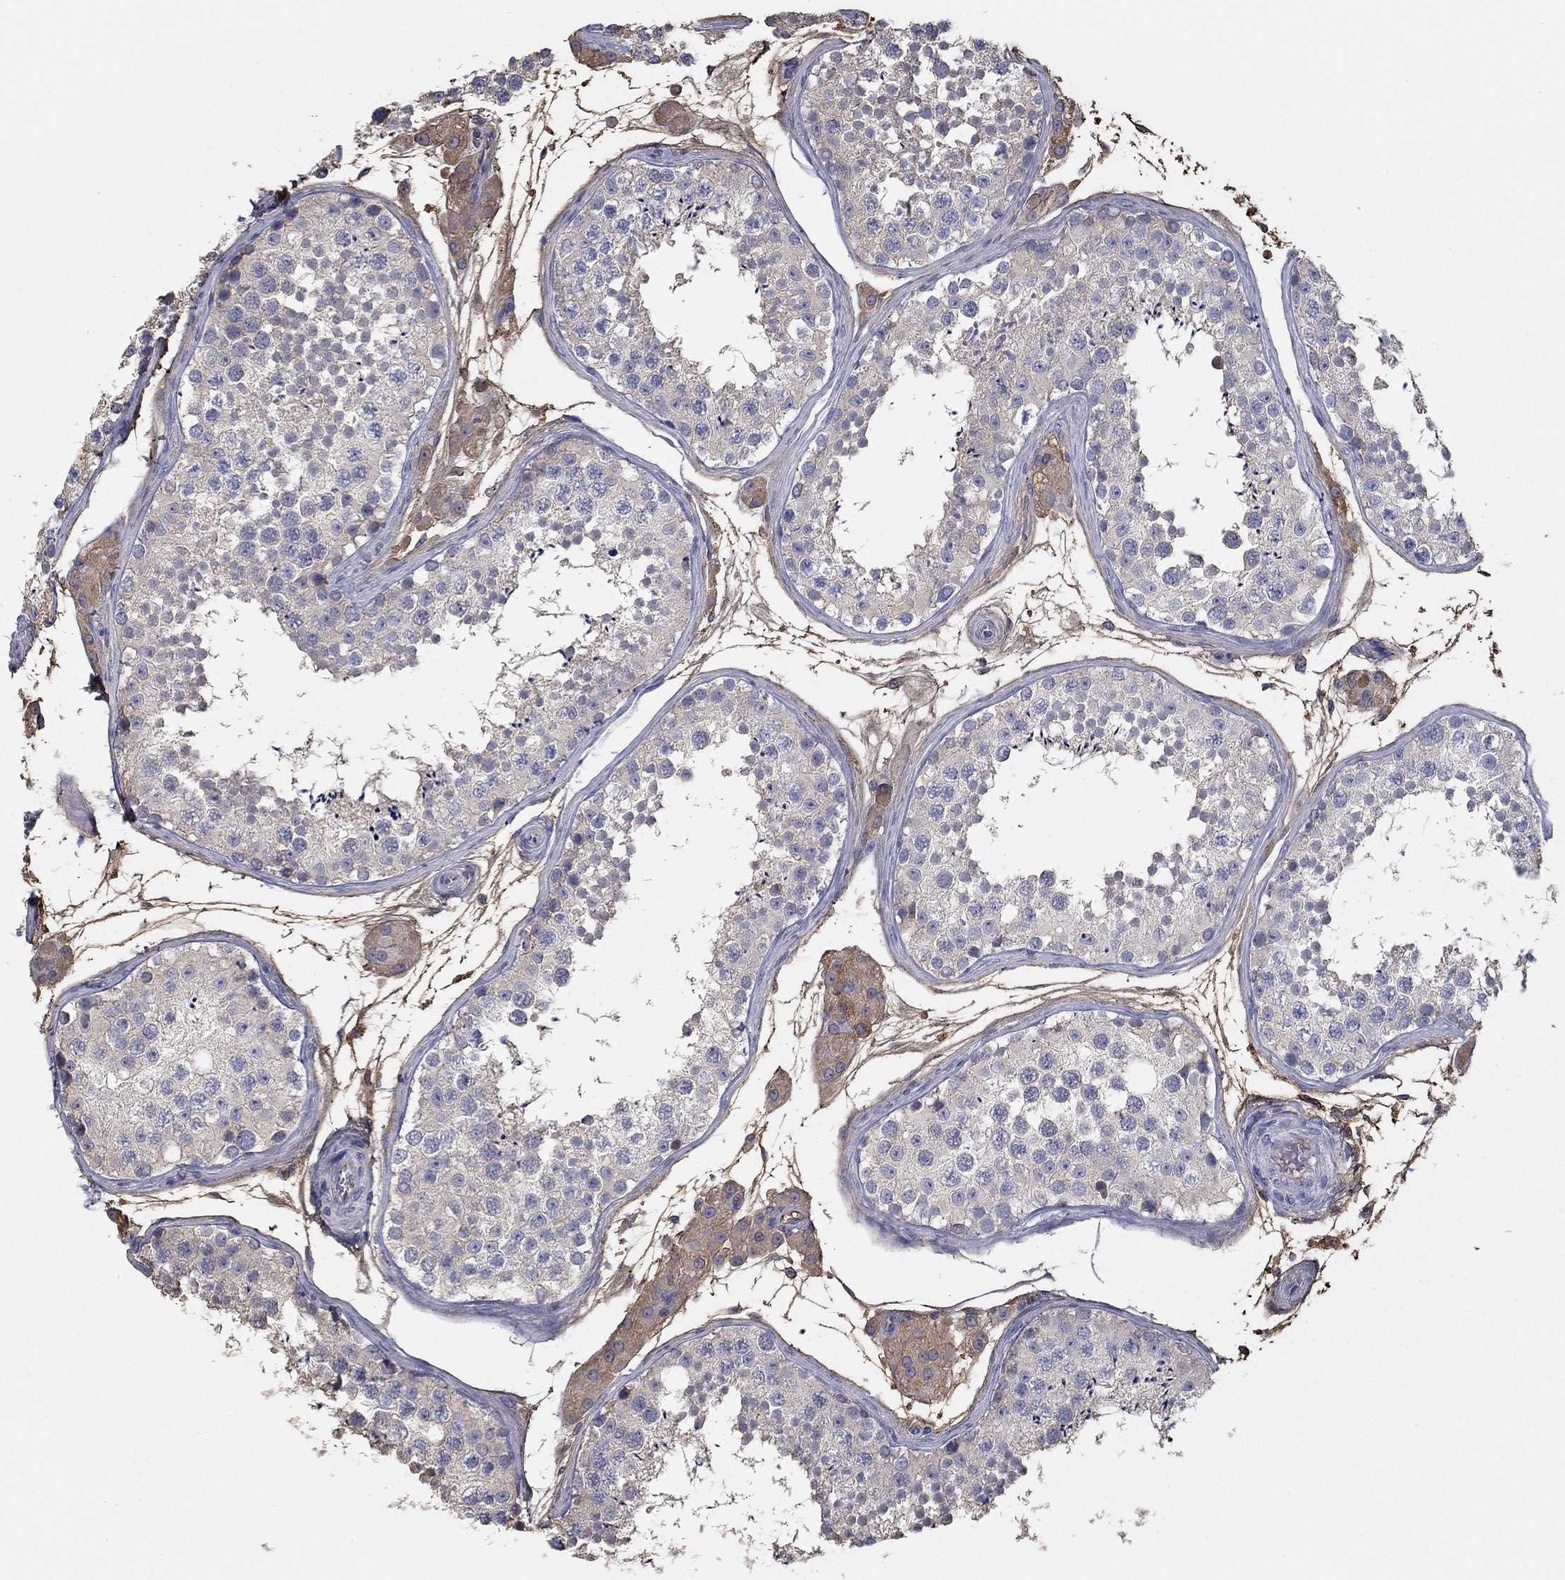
{"staining": {"intensity": "negative", "quantity": "none", "location": "none"}, "tissue": "testis", "cell_type": "Cells in seminiferous ducts", "image_type": "normal", "snomed": [{"axis": "morphology", "description": "Normal tissue, NOS"}, {"axis": "topography", "description": "Testis"}], "caption": "Immunohistochemical staining of unremarkable human testis demonstrates no significant staining in cells in seminiferous ducts.", "gene": "IL10", "patient": {"sex": "male", "age": 41}}